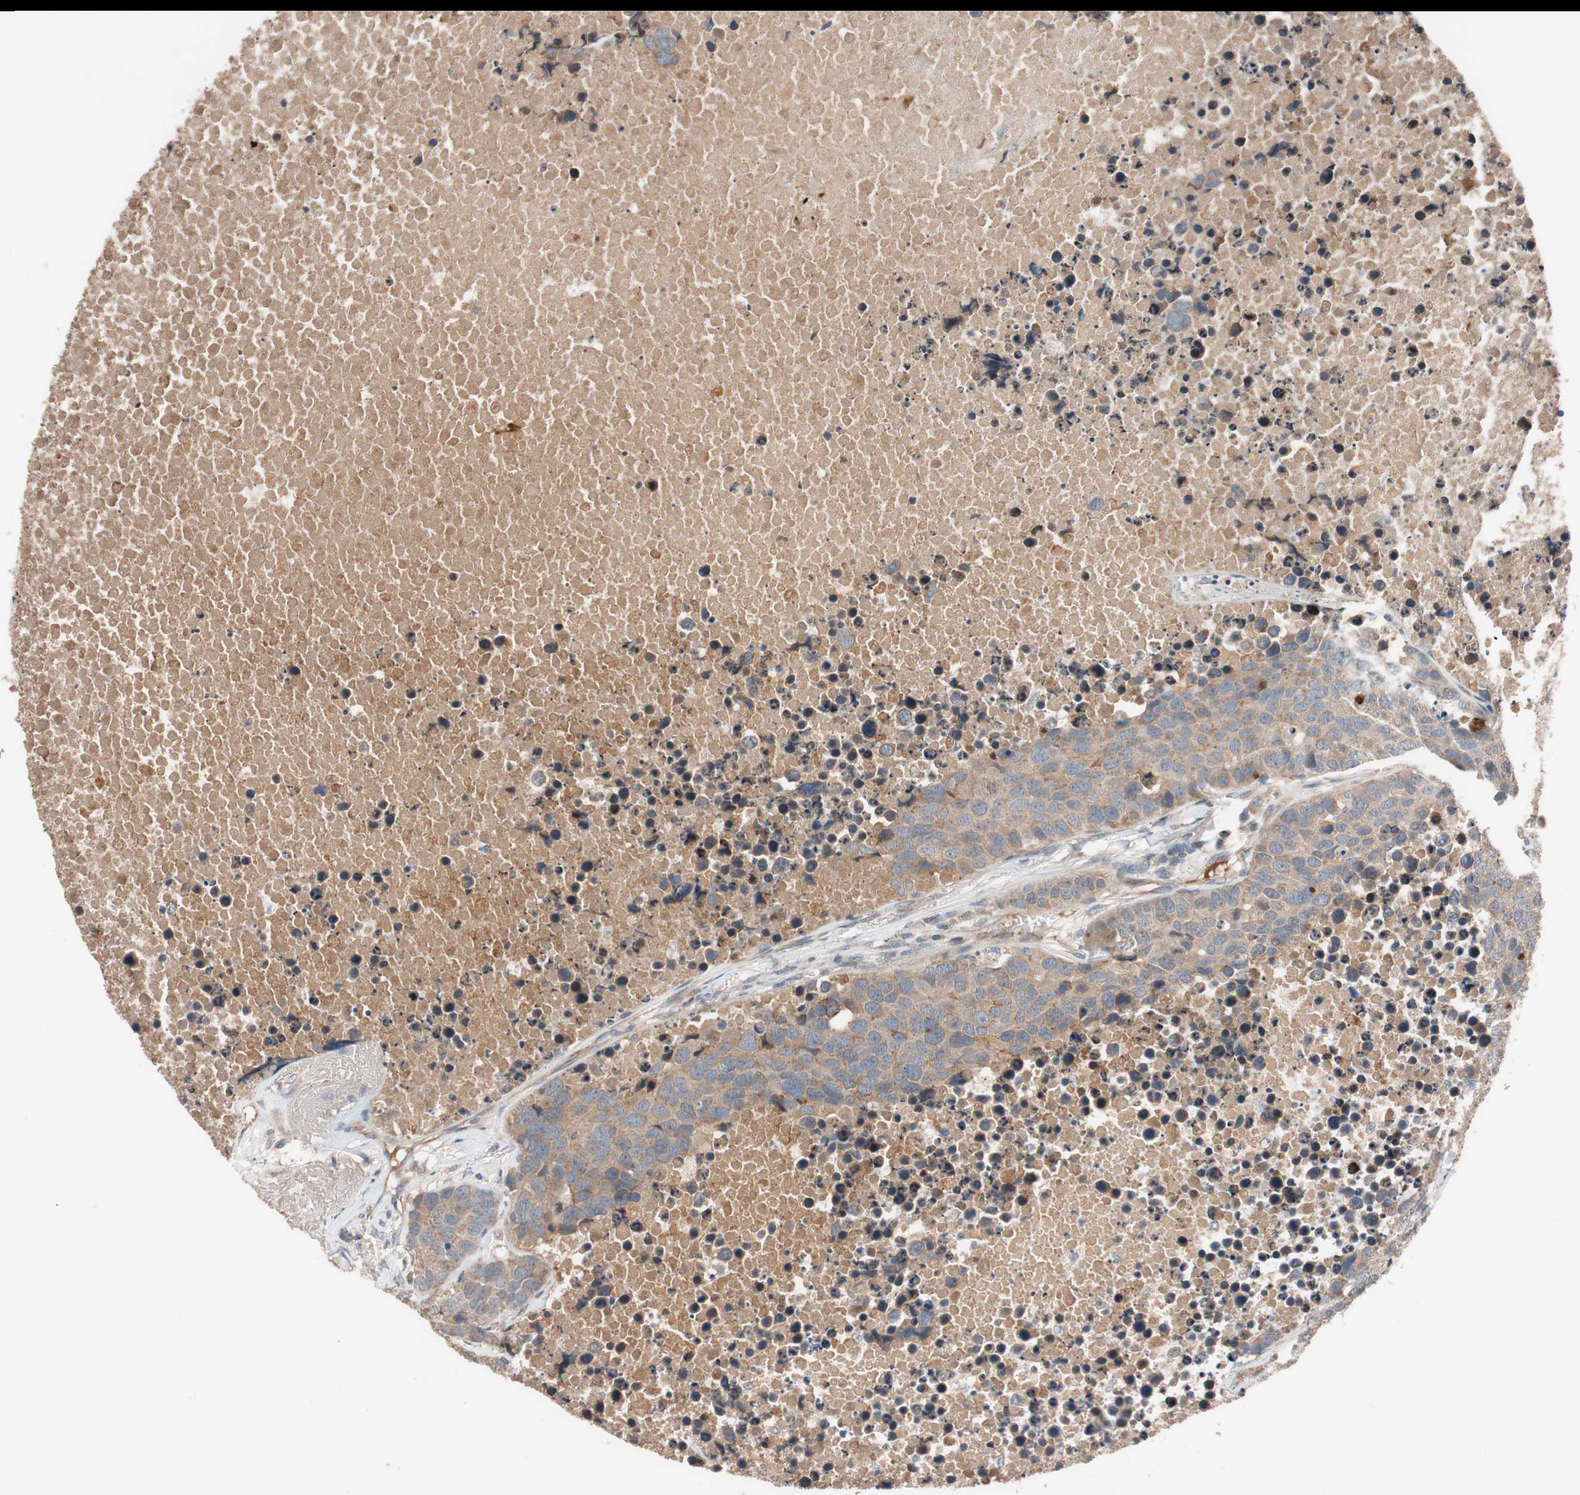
{"staining": {"intensity": "moderate", "quantity": ">75%", "location": "cytoplasmic/membranous"}, "tissue": "carcinoid", "cell_type": "Tumor cells", "image_type": "cancer", "snomed": [{"axis": "morphology", "description": "Carcinoid, malignant, NOS"}, {"axis": "topography", "description": "Lung"}], "caption": "Carcinoid tissue shows moderate cytoplasmic/membranous positivity in about >75% of tumor cells, visualized by immunohistochemistry.", "gene": "SDC4", "patient": {"sex": "male", "age": 60}}